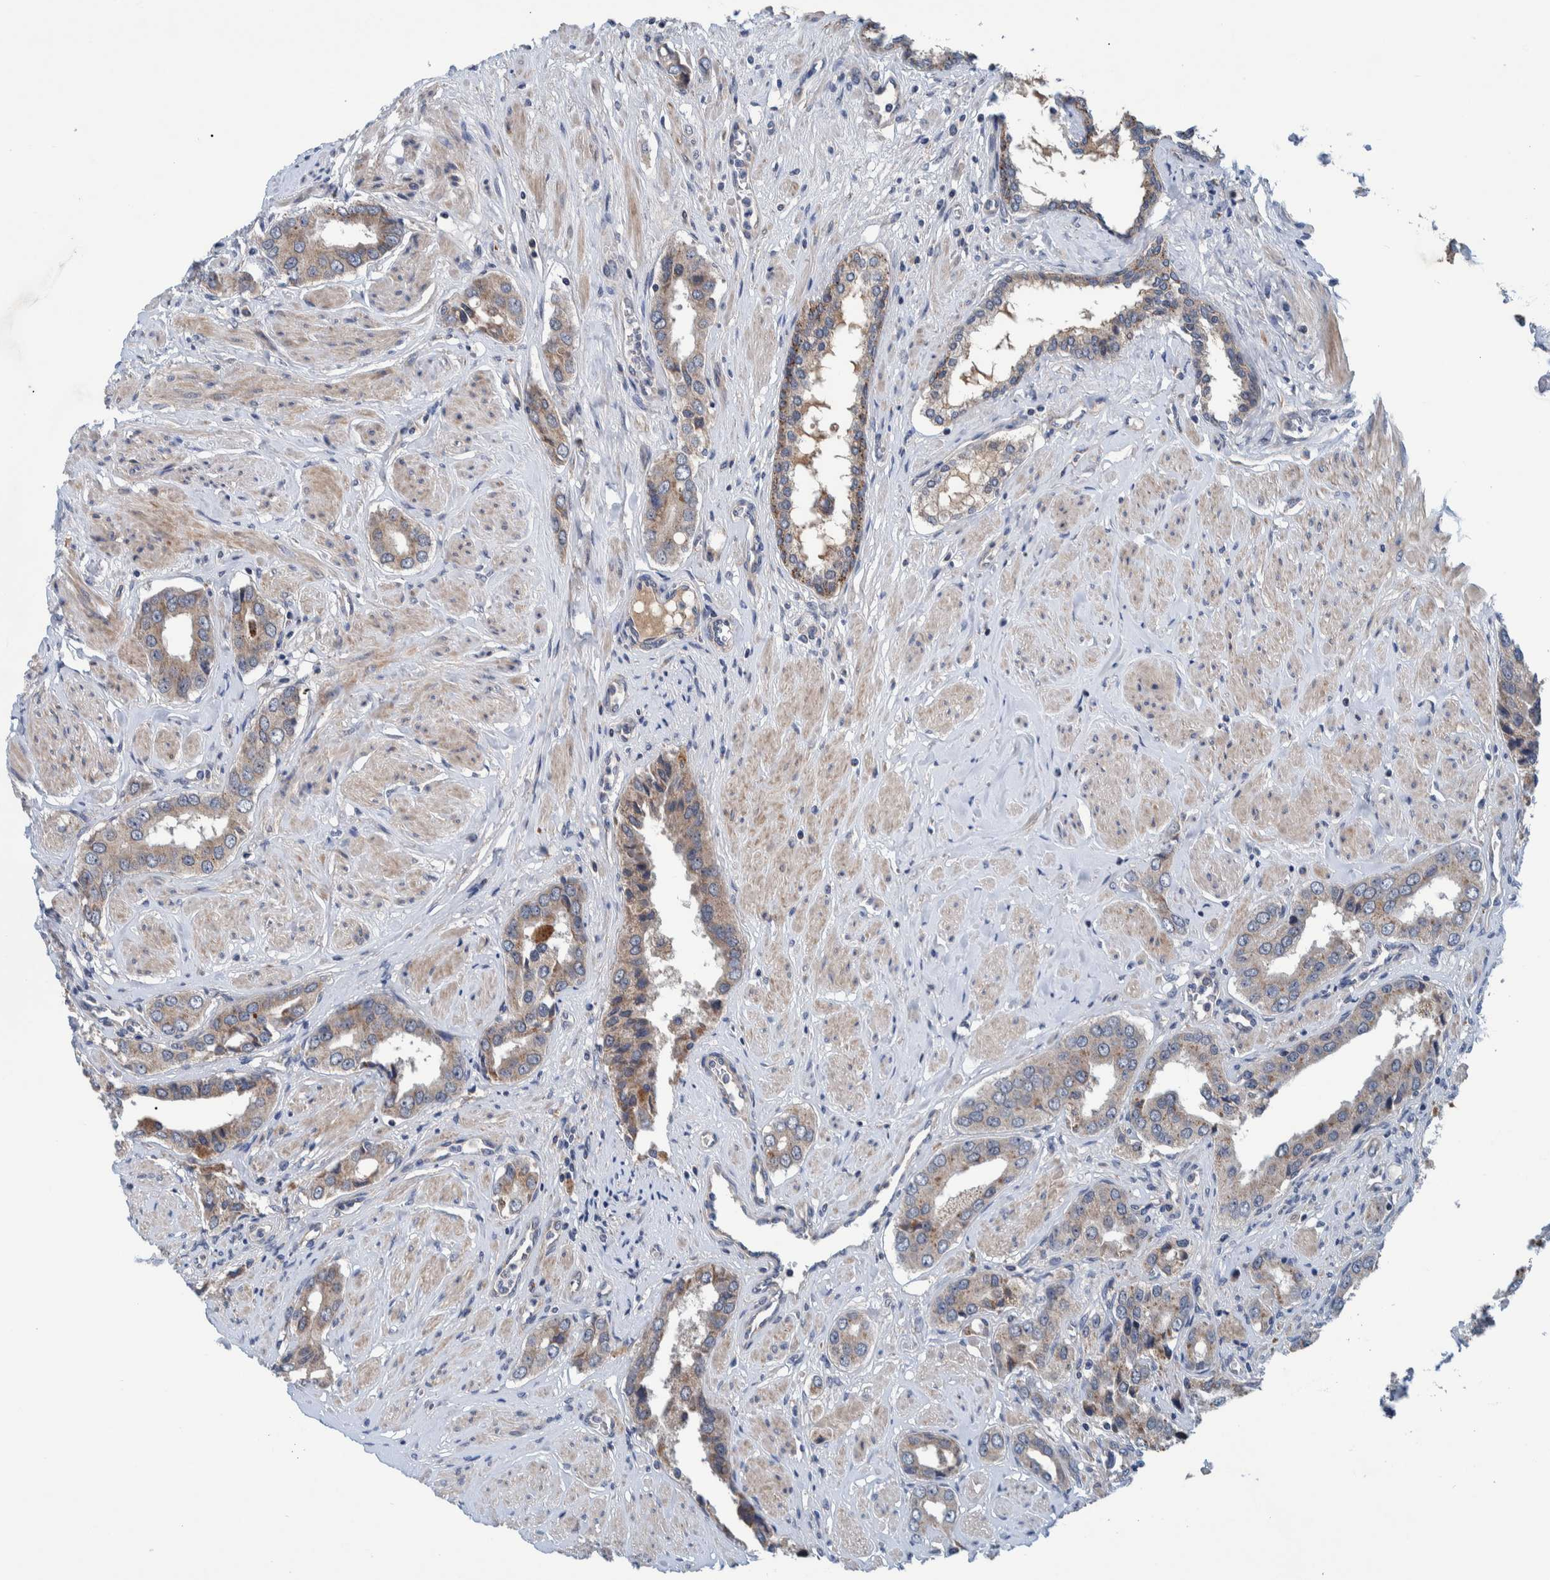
{"staining": {"intensity": "weak", "quantity": "25%-75%", "location": "cytoplasmic/membranous"}, "tissue": "prostate cancer", "cell_type": "Tumor cells", "image_type": "cancer", "snomed": [{"axis": "morphology", "description": "Adenocarcinoma, High grade"}, {"axis": "topography", "description": "Prostate"}], "caption": "High-grade adenocarcinoma (prostate) tissue exhibits weak cytoplasmic/membranous positivity in approximately 25%-75% of tumor cells, visualized by immunohistochemistry. The staining was performed using DAB (3,3'-diaminobenzidine) to visualize the protein expression in brown, while the nuclei were stained in blue with hematoxylin (Magnification: 20x).", "gene": "ITIH3", "patient": {"sex": "male", "age": 52}}